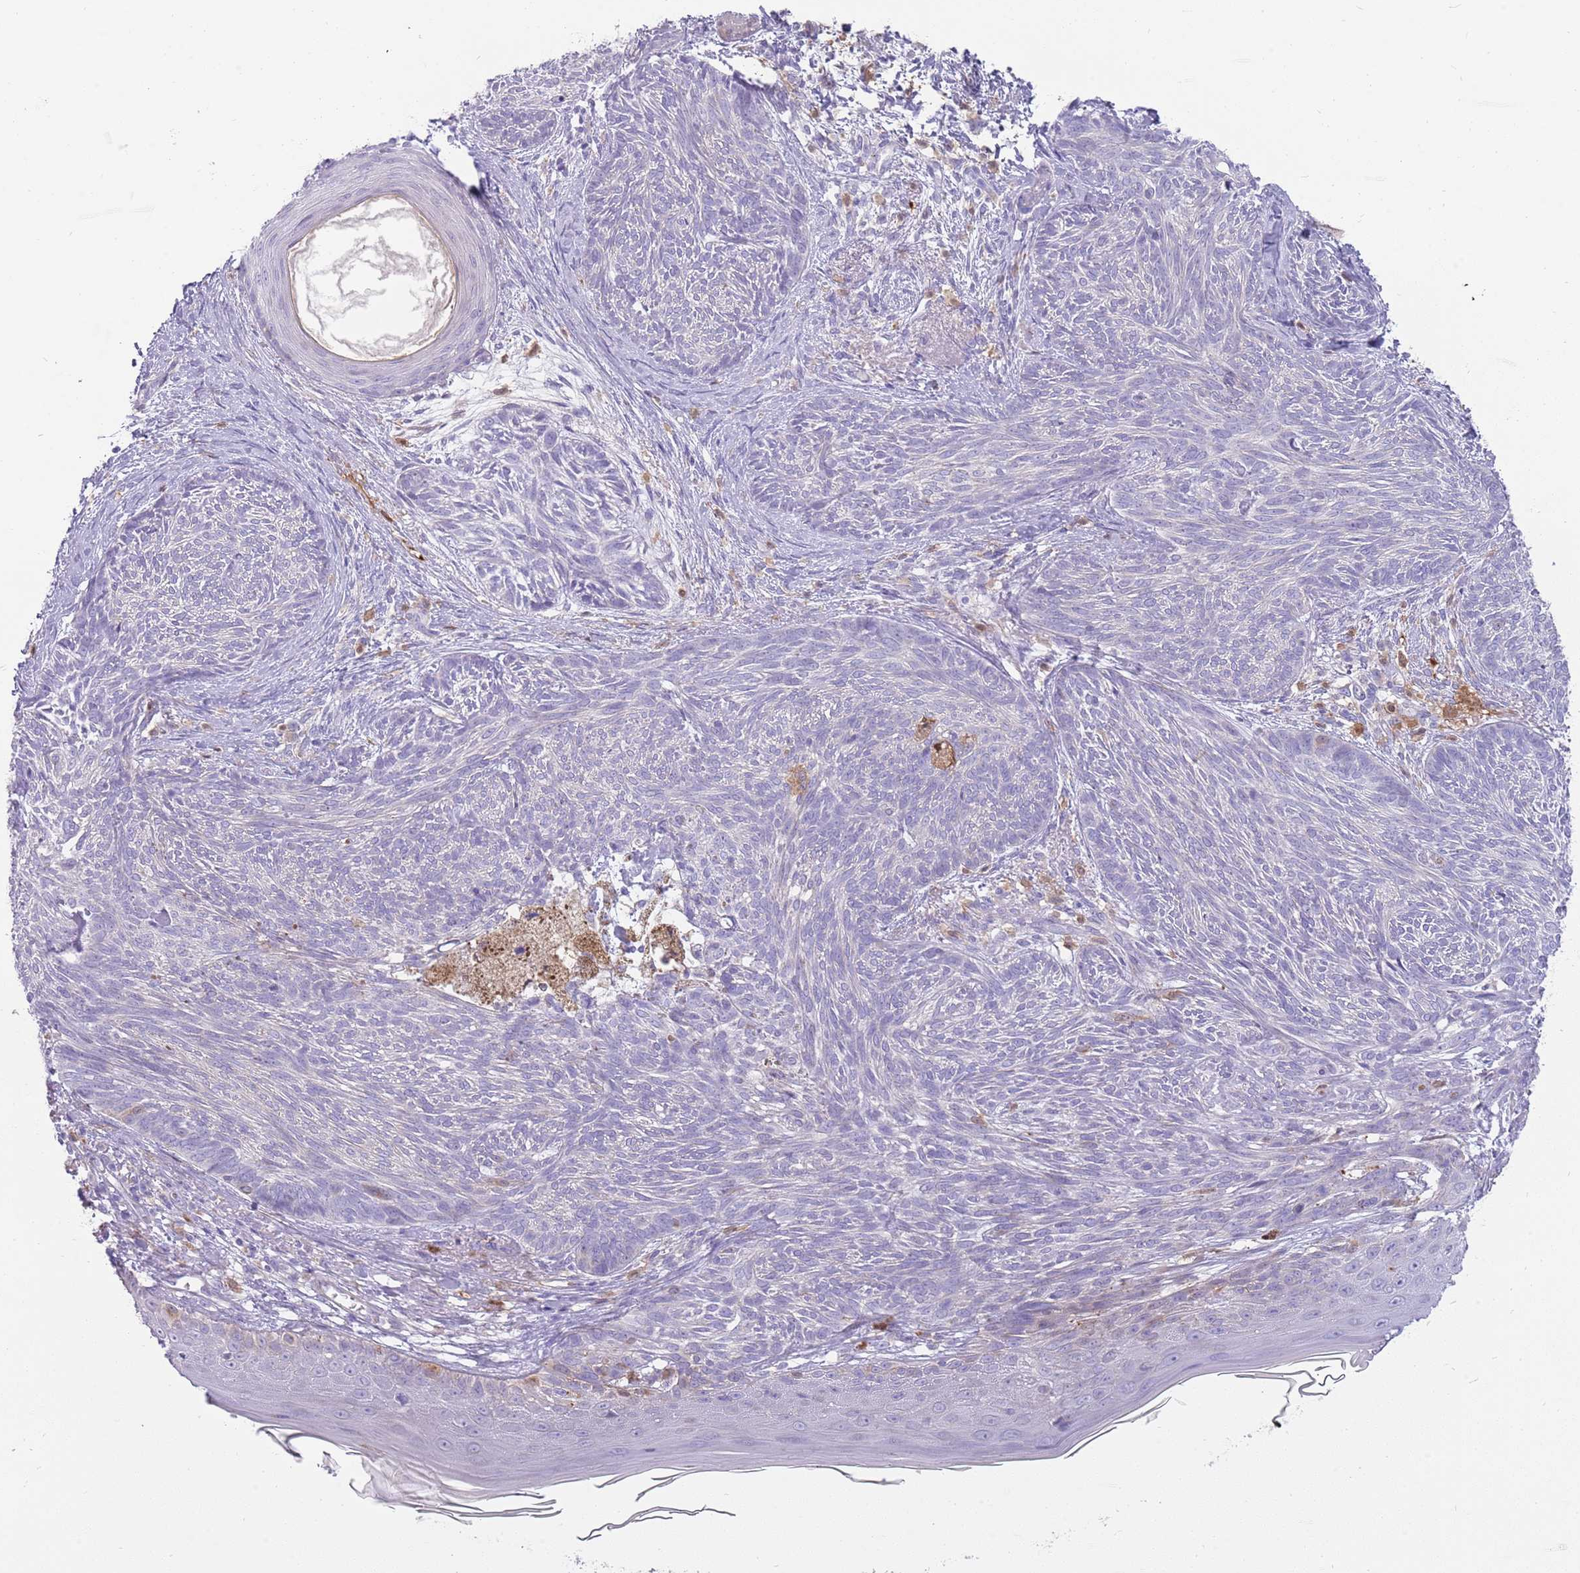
{"staining": {"intensity": "negative", "quantity": "none", "location": "none"}, "tissue": "skin cancer", "cell_type": "Tumor cells", "image_type": "cancer", "snomed": [{"axis": "morphology", "description": "Basal cell carcinoma"}, {"axis": "topography", "description": "Skin"}], "caption": "Micrograph shows no significant protein positivity in tumor cells of skin cancer. (Brightfield microscopy of DAB (3,3'-diaminobenzidine) immunohistochemistry at high magnification).", "gene": "DIPK1C", "patient": {"sex": "male", "age": 73}}